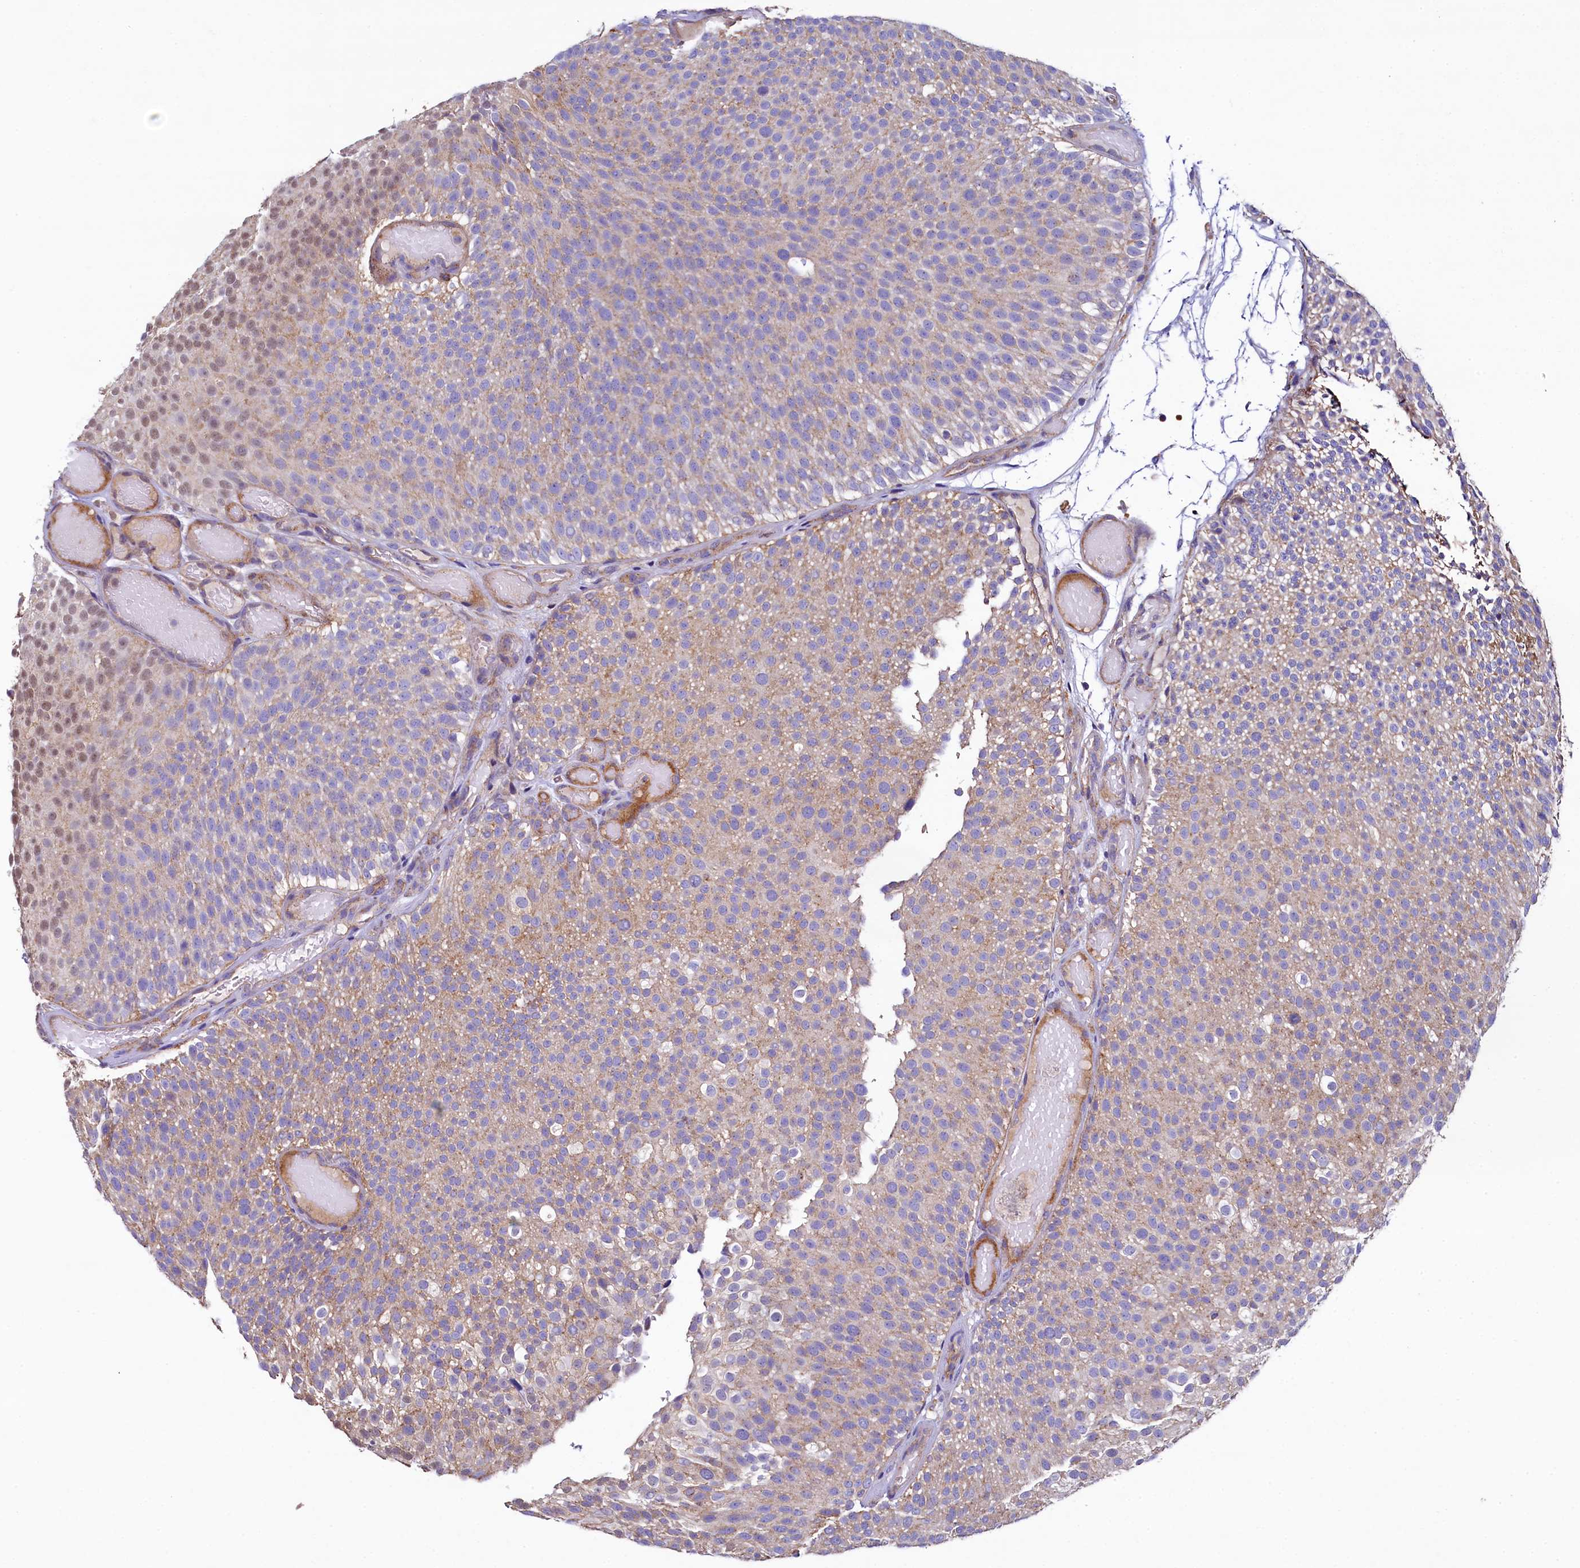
{"staining": {"intensity": "weak", "quantity": "25%-75%", "location": "cytoplasmic/membranous,nuclear"}, "tissue": "urothelial cancer", "cell_type": "Tumor cells", "image_type": "cancer", "snomed": [{"axis": "morphology", "description": "Urothelial carcinoma, Low grade"}, {"axis": "topography", "description": "Urinary bladder"}], "caption": "There is low levels of weak cytoplasmic/membranous and nuclear positivity in tumor cells of urothelial cancer, as demonstrated by immunohistochemical staining (brown color).", "gene": "GPR21", "patient": {"sex": "male", "age": 78}}